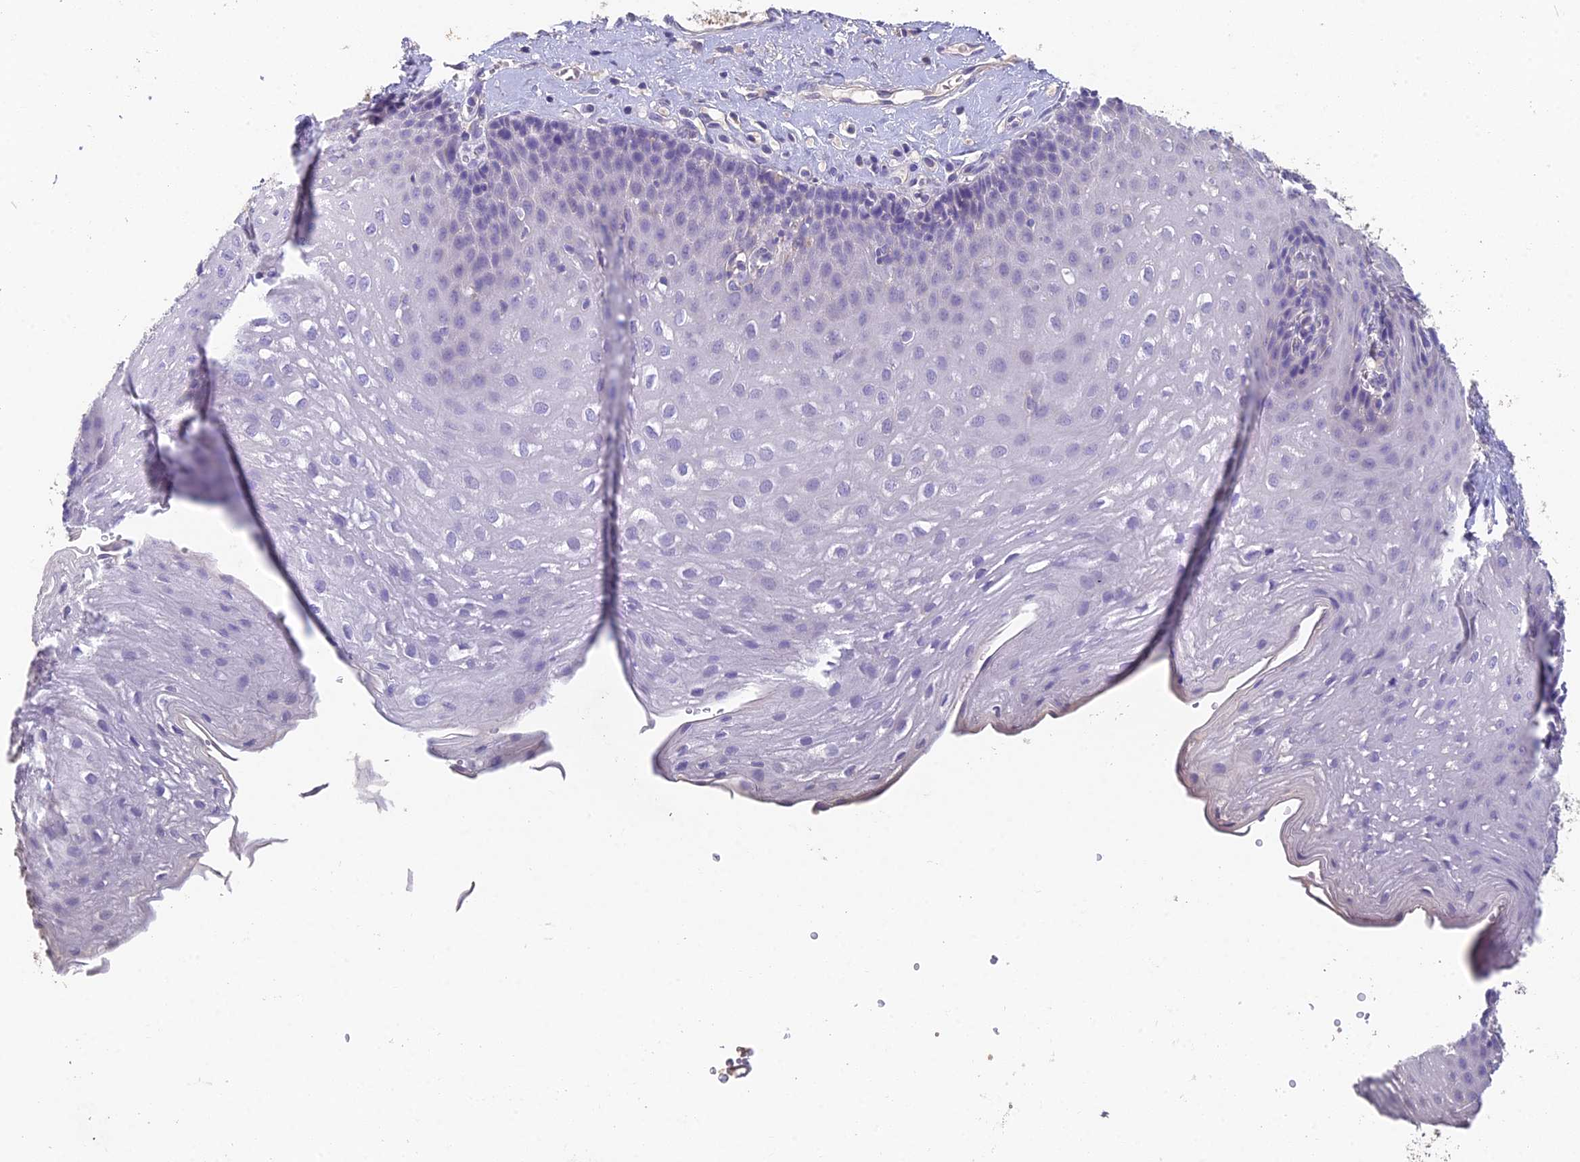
{"staining": {"intensity": "negative", "quantity": "none", "location": "none"}, "tissue": "esophagus", "cell_type": "Squamous epithelial cells", "image_type": "normal", "snomed": [{"axis": "morphology", "description": "Normal tissue, NOS"}, {"axis": "topography", "description": "Esophagus"}], "caption": "DAB immunohistochemical staining of unremarkable human esophagus reveals no significant positivity in squamous epithelial cells. (DAB (3,3'-diaminobenzidine) immunohistochemistry with hematoxylin counter stain).", "gene": "ADAMTS13", "patient": {"sex": "female", "age": 66}}